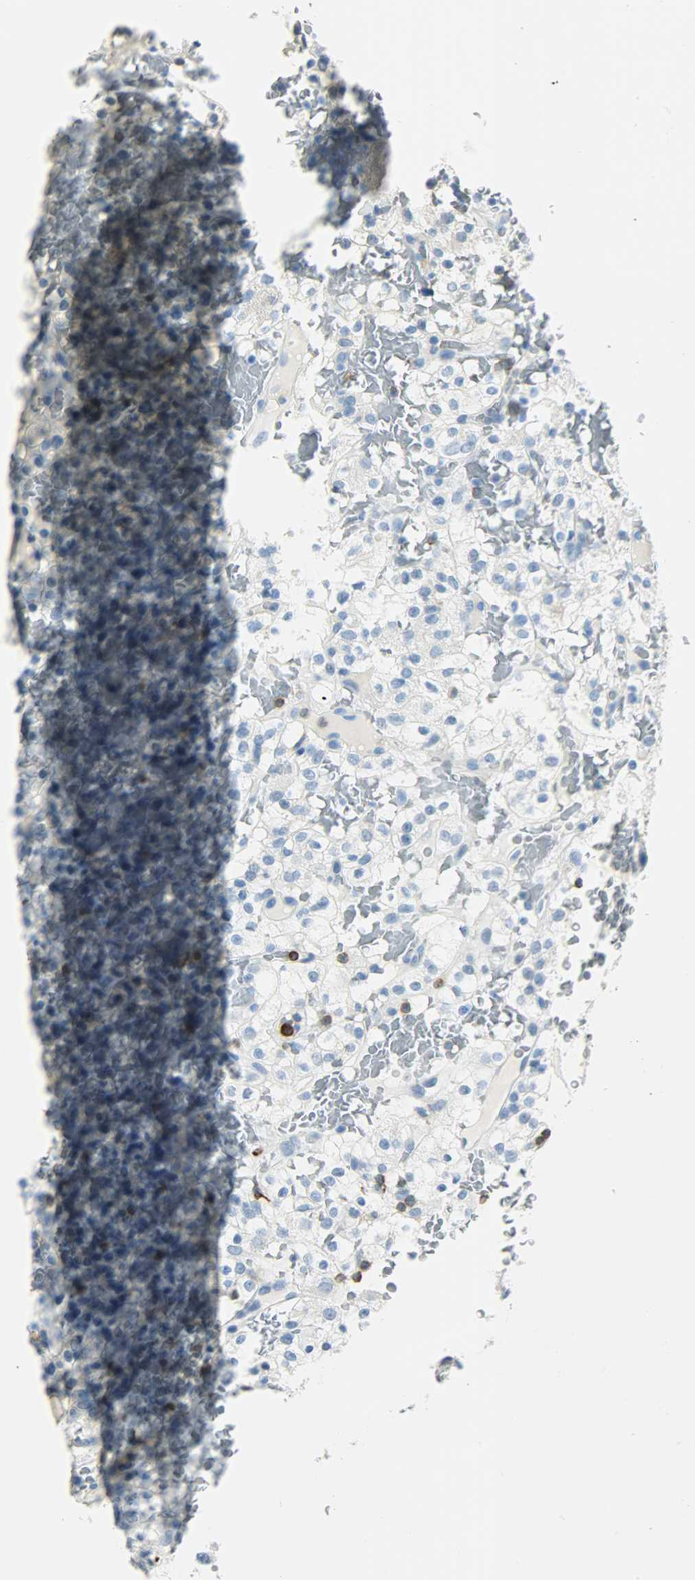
{"staining": {"intensity": "negative", "quantity": "none", "location": "none"}, "tissue": "renal cancer", "cell_type": "Tumor cells", "image_type": "cancer", "snomed": [{"axis": "morphology", "description": "Normal tissue, NOS"}, {"axis": "morphology", "description": "Adenocarcinoma, NOS"}, {"axis": "topography", "description": "Kidney"}], "caption": "Immunohistochemical staining of human adenocarcinoma (renal) reveals no significant staining in tumor cells.", "gene": "PTPN6", "patient": {"sex": "female", "age": 72}}